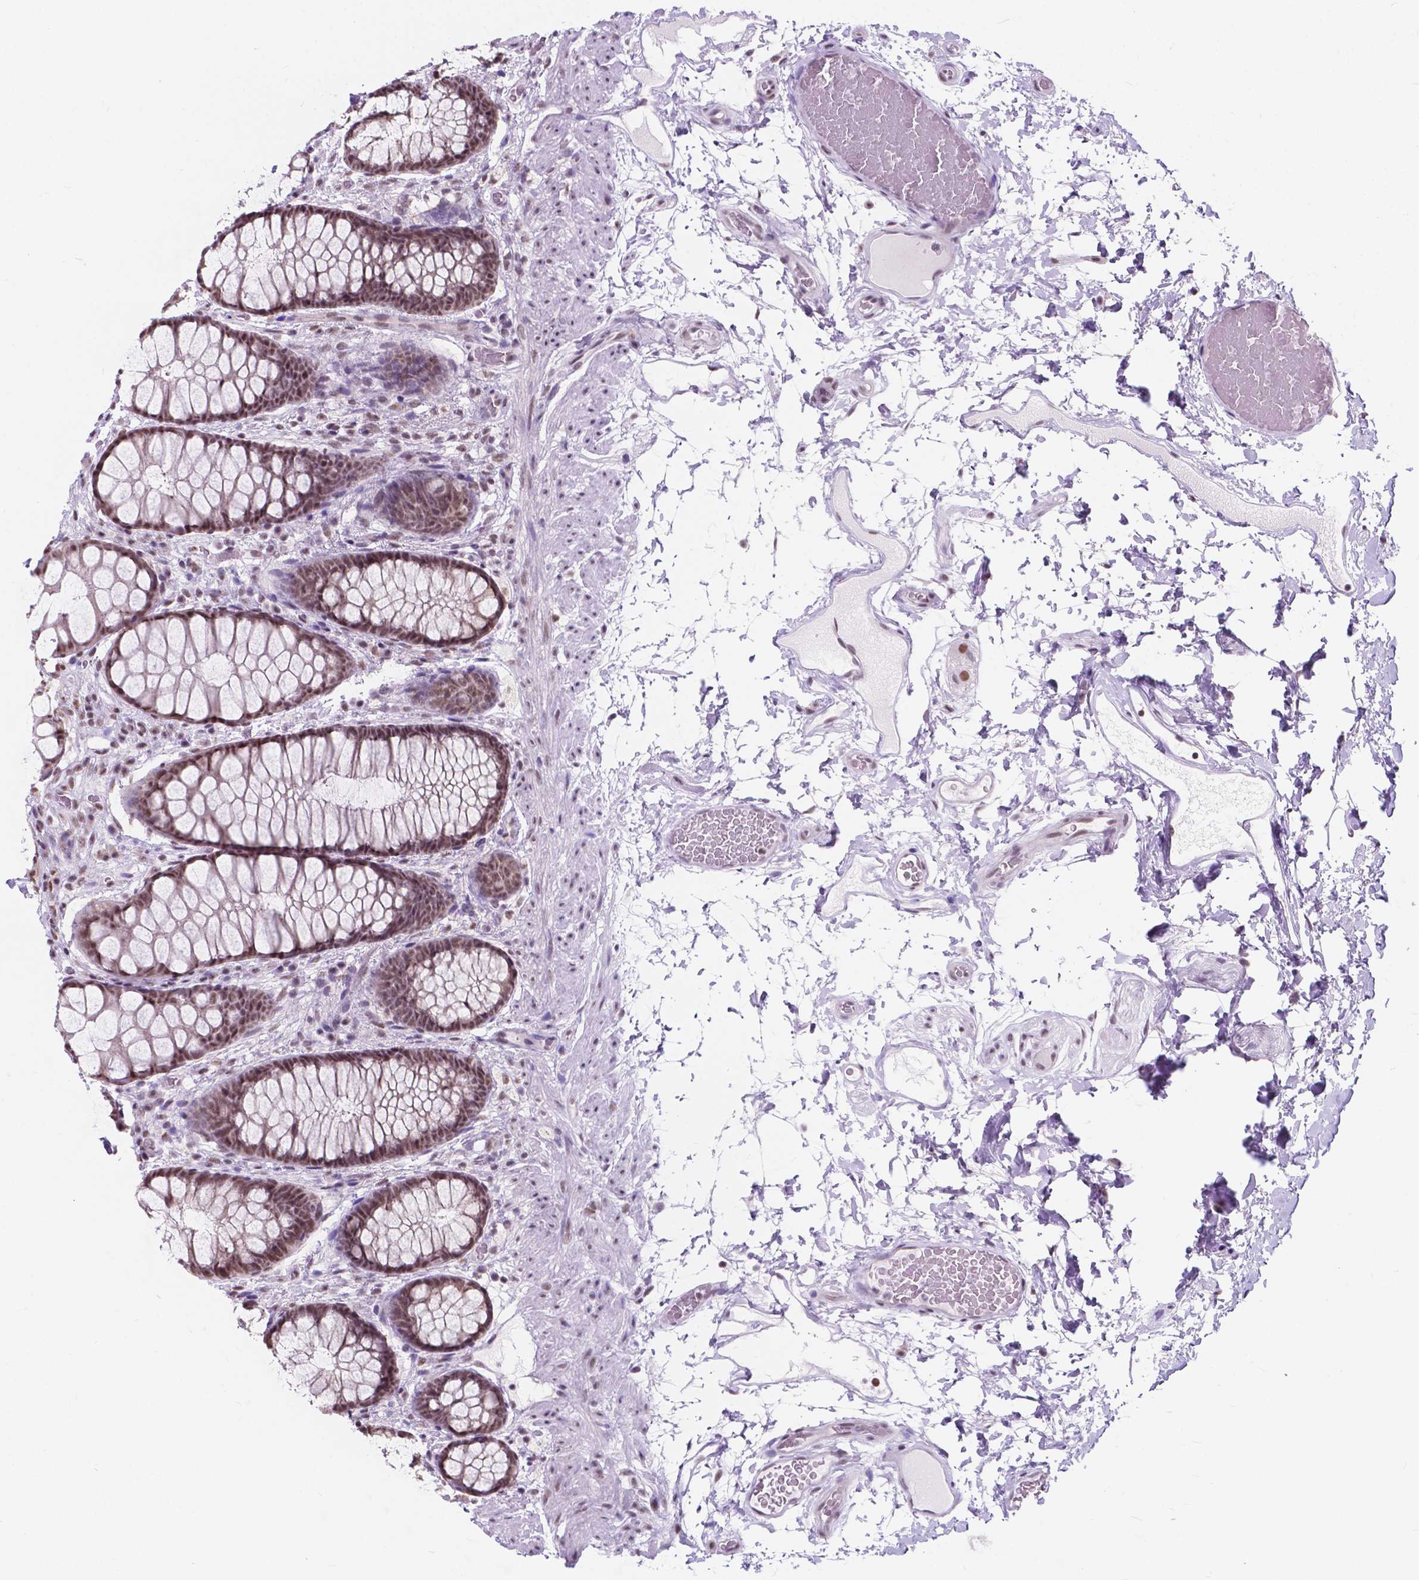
{"staining": {"intensity": "moderate", "quantity": ">75%", "location": "nuclear"}, "tissue": "rectum", "cell_type": "Glandular cells", "image_type": "normal", "snomed": [{"axis": "morphology", "description": "Normal tissue, NOS"}, {"axis": "topography", "description": "Rectum"}], "caption": "Human rectum stained with a brown dye displays moderate nuclear positive staining in about >75% of glandular cells.", "gene": "BCAS2", "patient": {"sex": "female", "age": 62}}